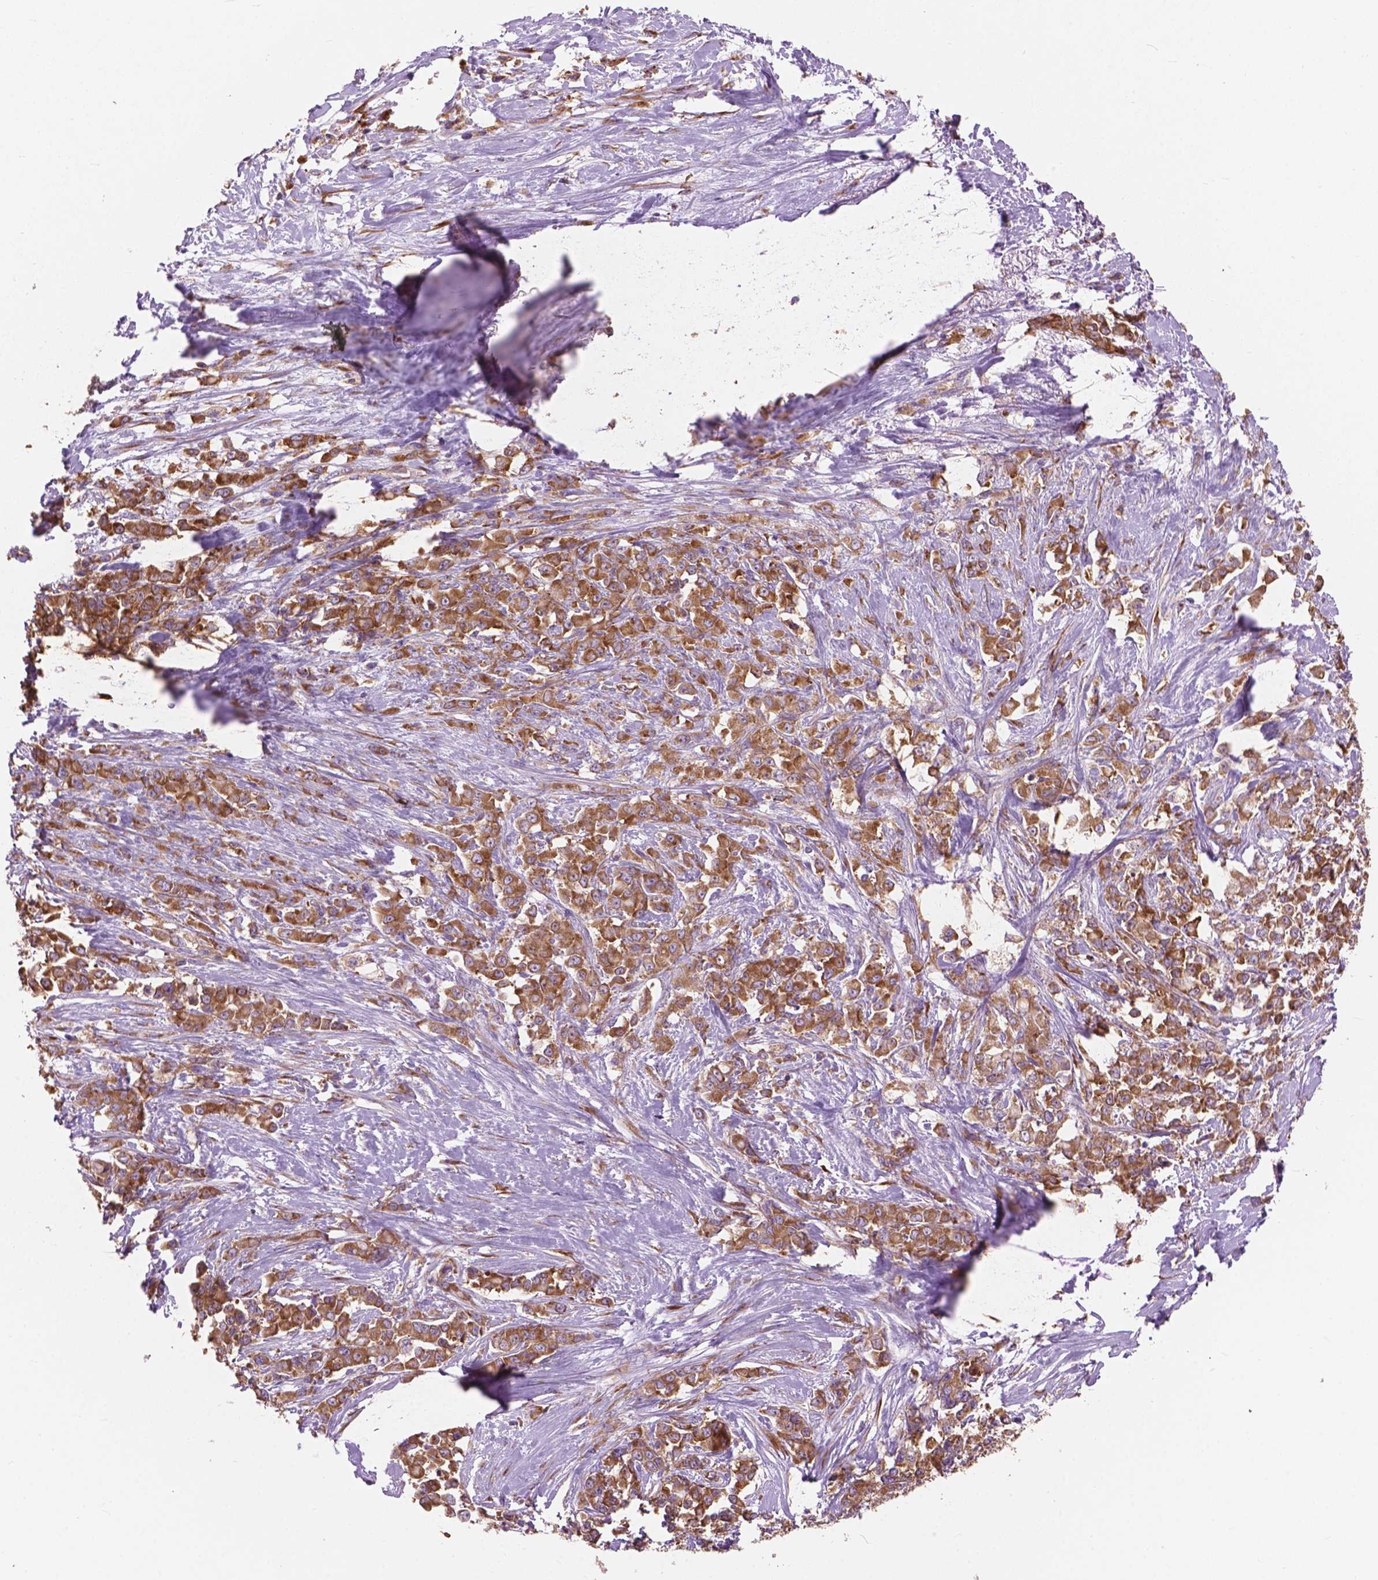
{"staining": {"intensity": "moderate", "quantity": ">75%", "location": "cytoplasmic/membranous"}, "tissue": "stomach cancer", "cell_type": "Tumor cells", "image_type": "cancer", "snomed": [{"axis": "morphology", "description": "Adenocarcinoma, NOS"}, {"axis": "topography", "description": "Stomach"}], "caption": "This micrograph shows IHC staining of human stomach cancer (adenocarcinoma), with medium moderate cytoplasmic/membranous expression in about >75% of tumor cells.", "gene": "RPL37A", "patient": {"sex": "female", "age": 76}}